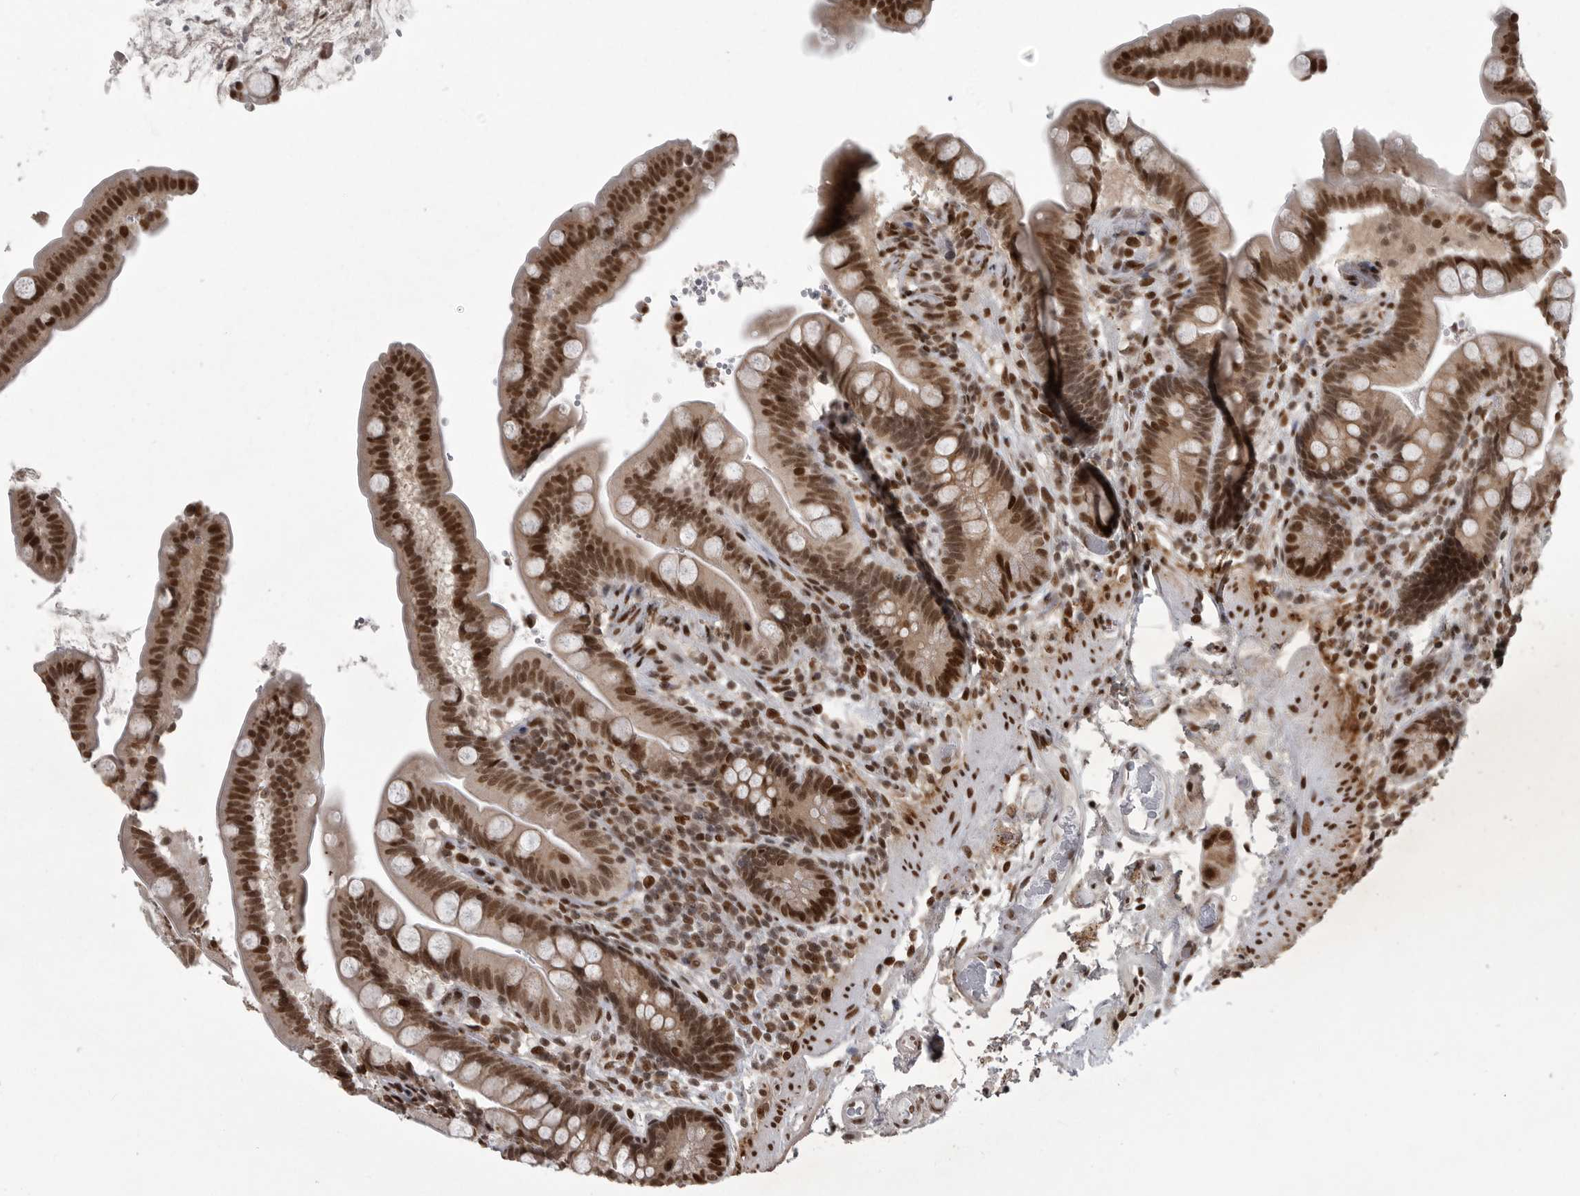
{"staining": {"intensity": "strong", "quantity": ">75%", "location": "nuclear"}, "tissue": "colon", "cell_type": "Endothelial cells", "image_type": "normal", "snomed": [{"axis": "morphology", "description": "Normal tissue, NOS"}, {"axis": "topography", "description": "Smooth muscle"}, {"axis": "topography", "description": "Colon"}], "caption": "A high-resolution micrograph shows immunohistochemistry (IHC) staining of benign colon, which shows strong nuclear expression in about >75% of endothelial cells.", "gene": "YAF2", "patient": {"sex": "male", "age": 73}}